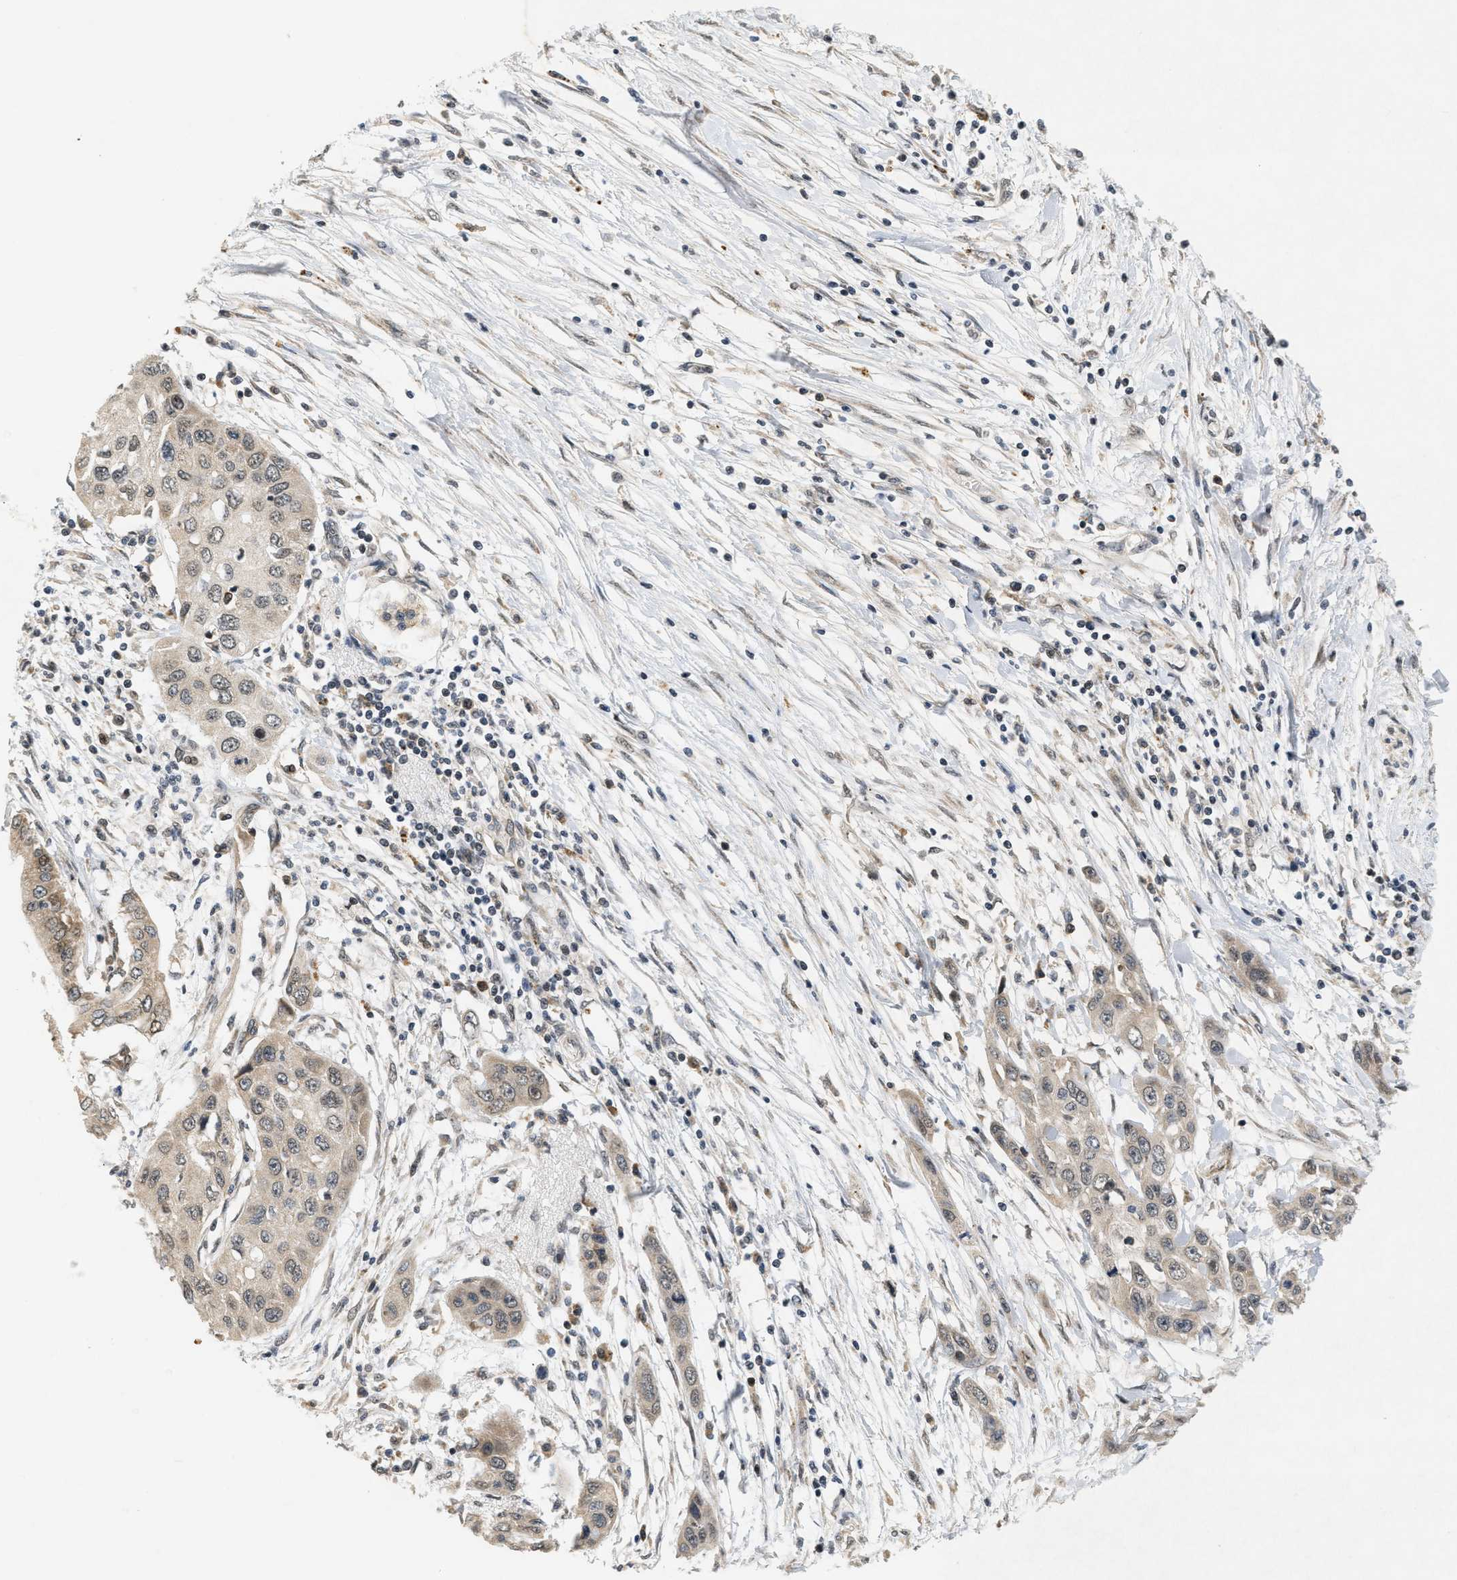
{"staining": {"intensity": "moderate", "quantity": ">75%", "location": "cytoplasmic/membranous,nuclear"}, "tissue": "pancreatic cancer", "cell_type": "Tumor cells", "image_type": "cancer", "snomed": [{"axis": "morphology", "description": "Adenocarcinoma, NOS"}, {"axis": "topography", "description": "Pancreas"}], "caption": "Pancreatic adenocarcinoma tissue exhibits moderate cytoplasmic/membranous and nuclear expression in about >75% of tumor cells, visualized by immunohistochemistry.", "gene": "PRKD1", "patient": {"sex": "female", "age": 70}}